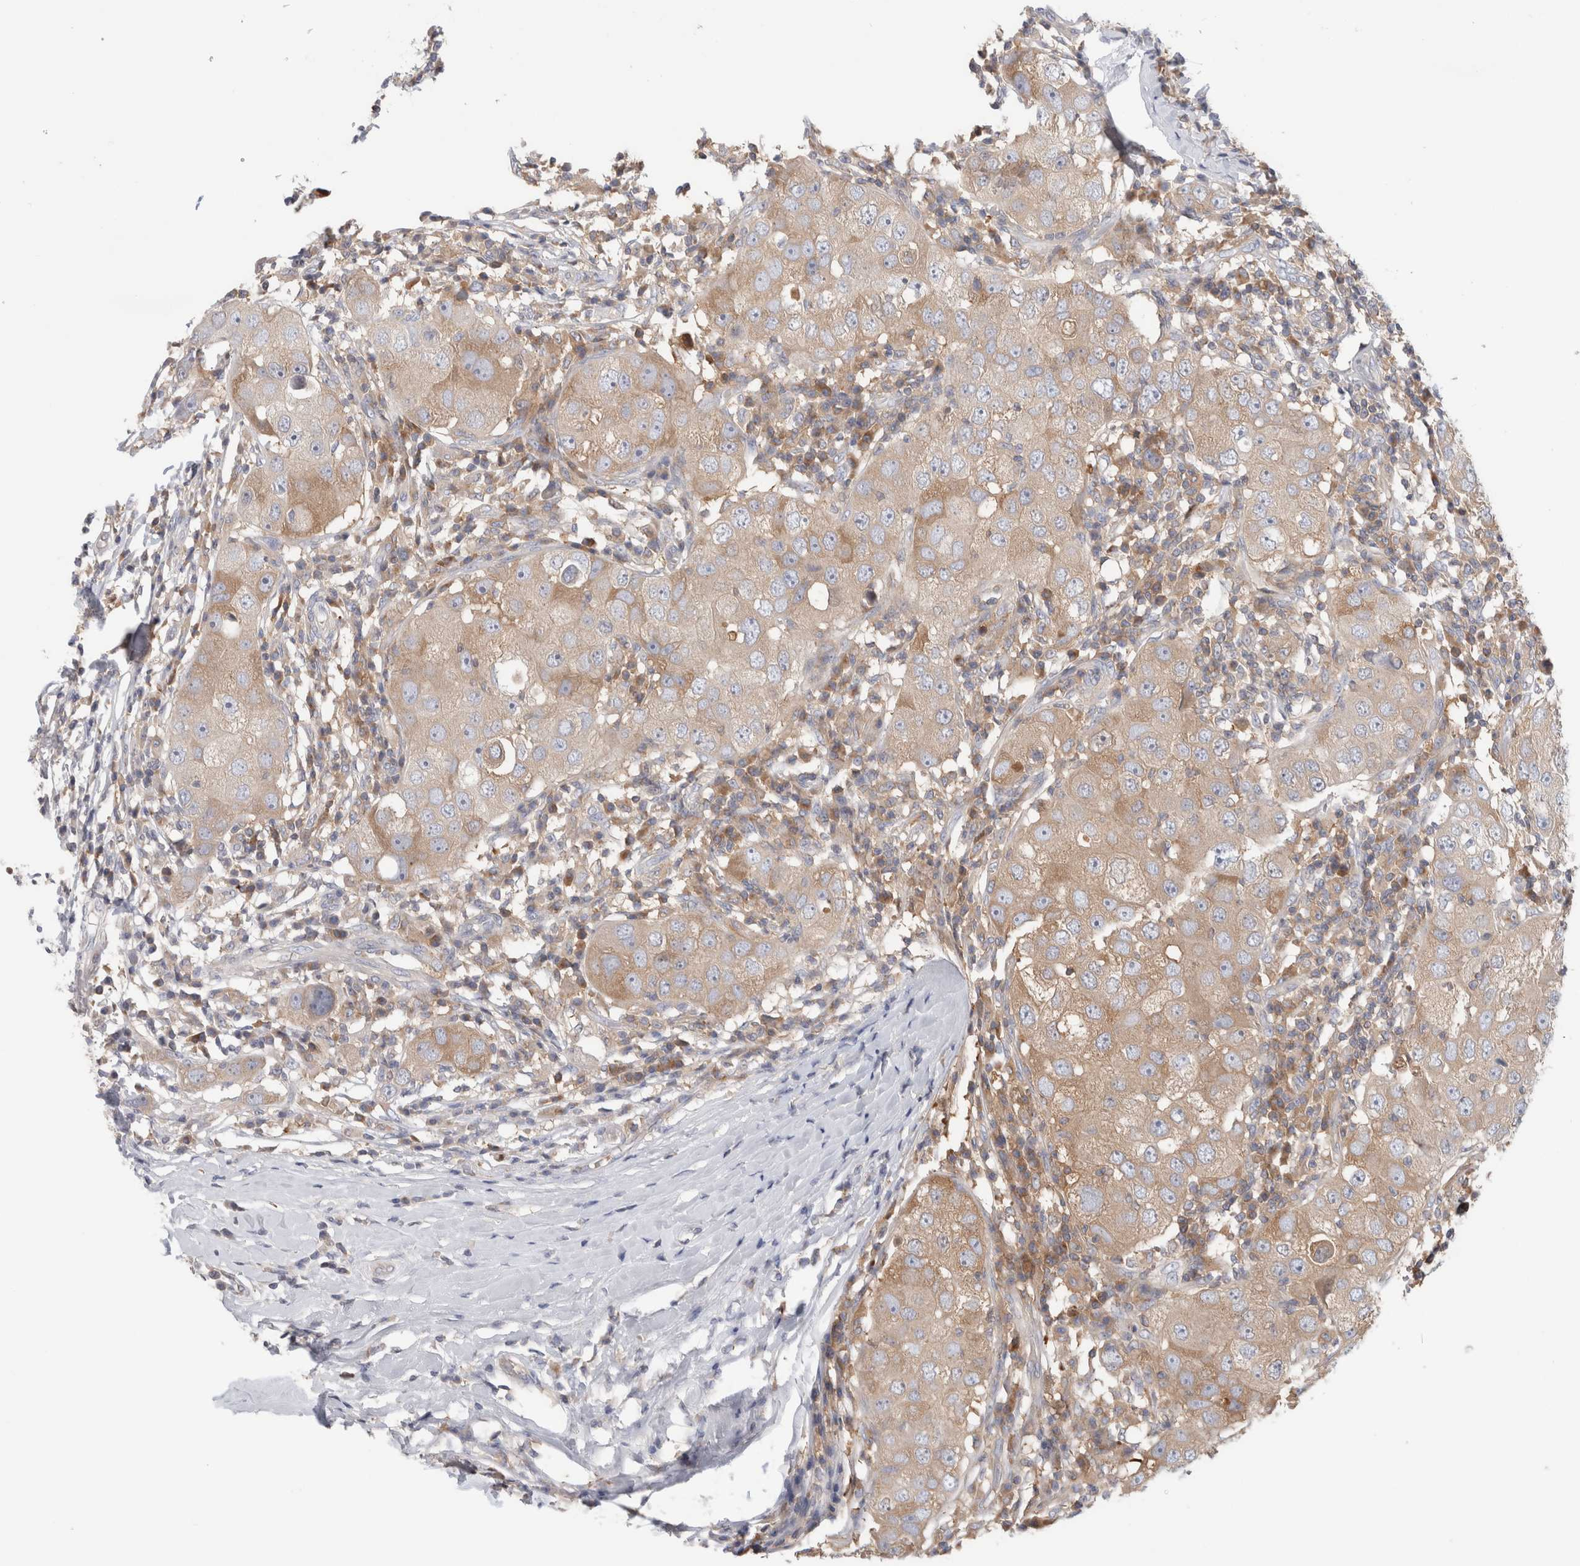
{"staining": {"intensity": "moderate", "quantity": ">75%", "location": "cytoplasmic/membranous"}, "tissue": "breast cancer", "cell_type": "Tumor cells", "image_type": "cancer", "snomed": [{"axis": "morphology", "description": "Duct carcinoma"}, {"axis": "topography", "description": "Breast"}], "caption": "This image shows immunohistochemistry staining of breast cancer (intraductal carcinoma), with medium moderate cytoplasmic/membranous positivity in approximately >75% of tumor cells.", "gene": "KLHL14", "patient": {"sex": "female", "age": 27}}